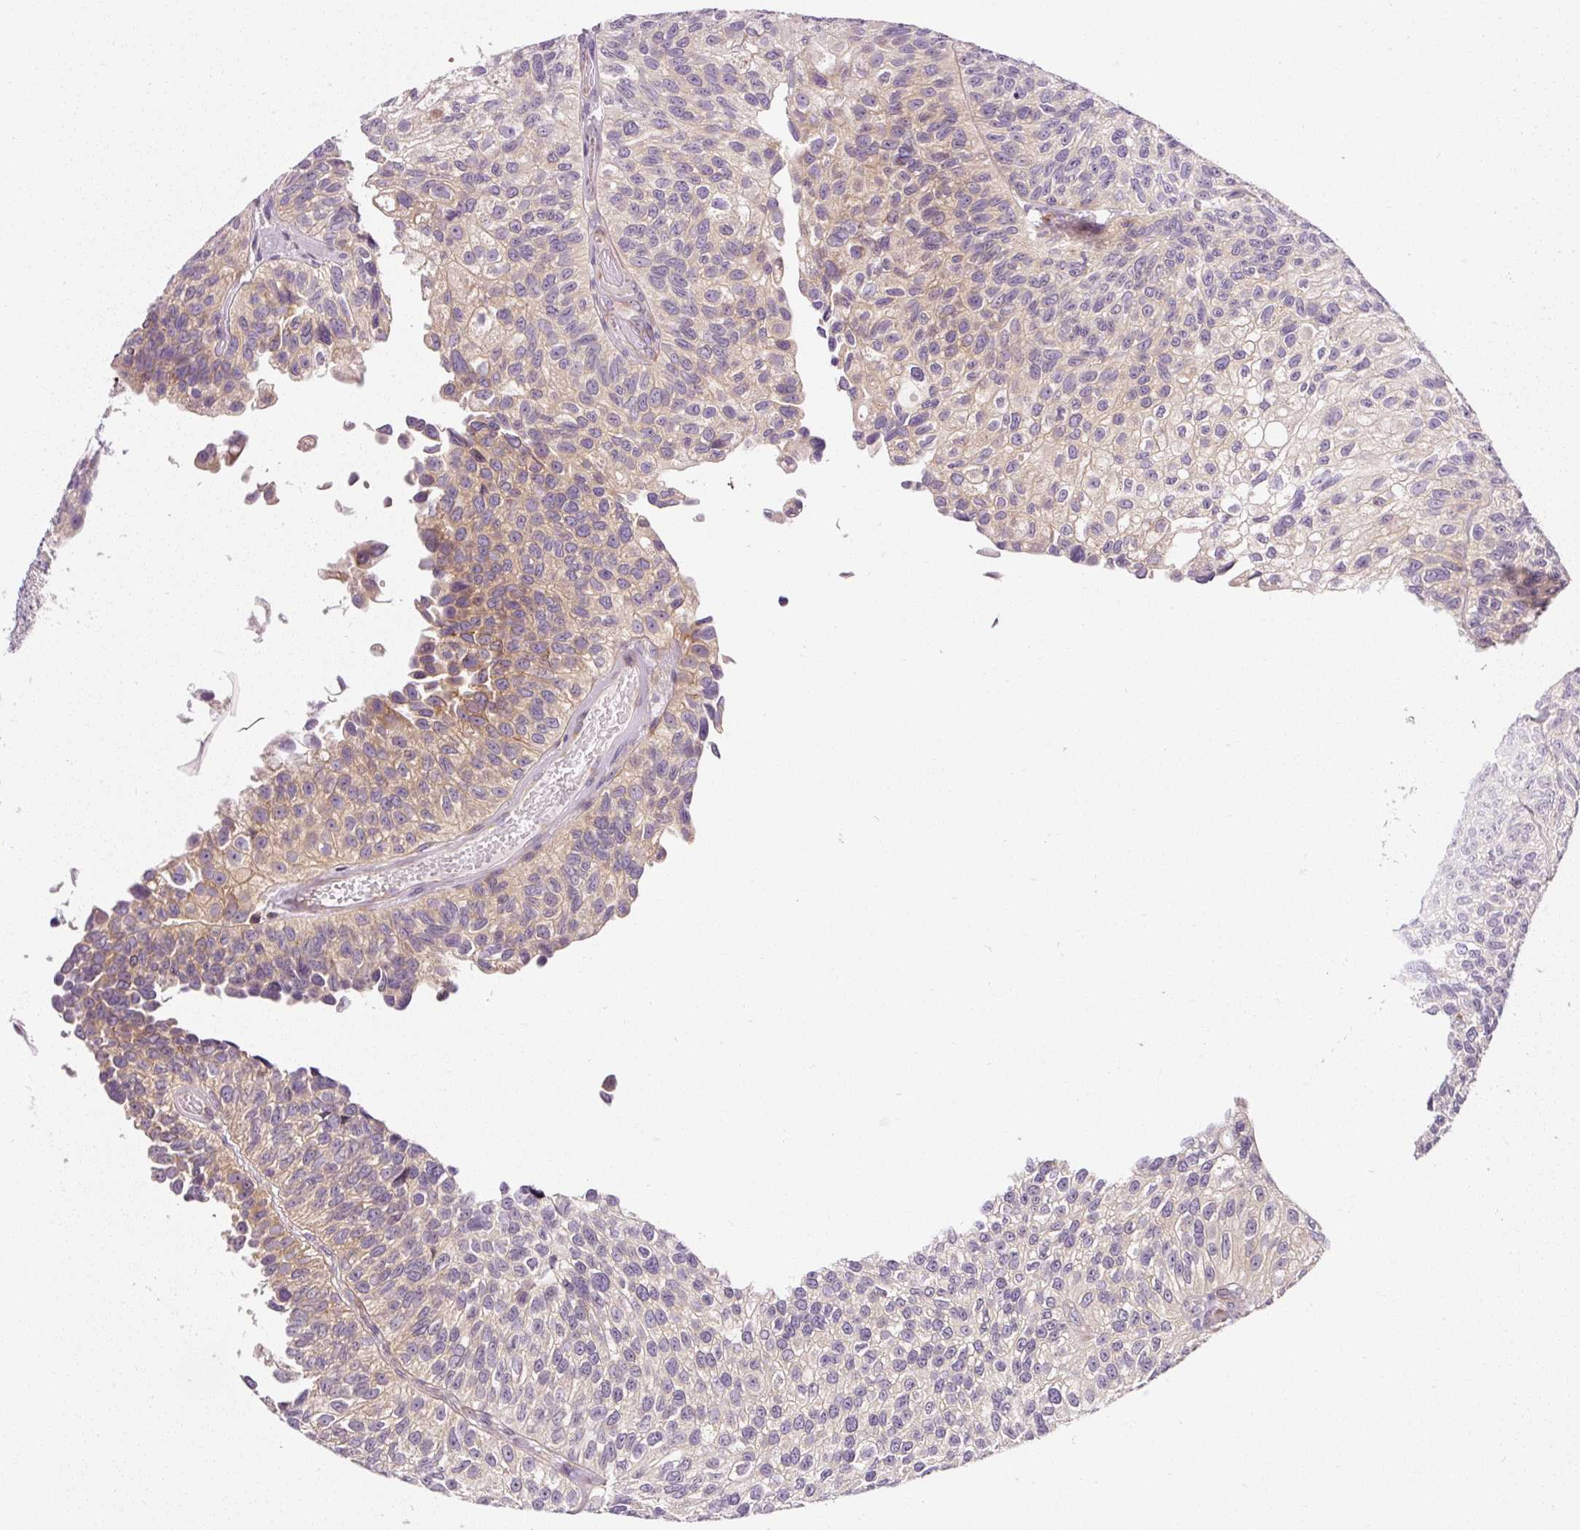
{"staining": {"intensity": "weak", "quantity": "25%-75%", "location": "cytoplasmic/membranous"}, "tissue": "urothelial cancer", "cell_type": "Tumor cells", "image_type": "cancer", "snomed": [{"axis": "morphology", "description": "Urothelial carcinoma, NOS"}, {"axis": "topography", "description": "Urinary bladder"}], "caption": "Urothelial cancer tissue shows weak cytoplasmic/membranous positivity in approximately 25%-75% of tumor cells, visualized by immunohistochemistry. (Brightfield microscopy of DAB IHC at high magnification).", "gene": "RPL10A", "patient": {"sex": "male", "age": 87}}